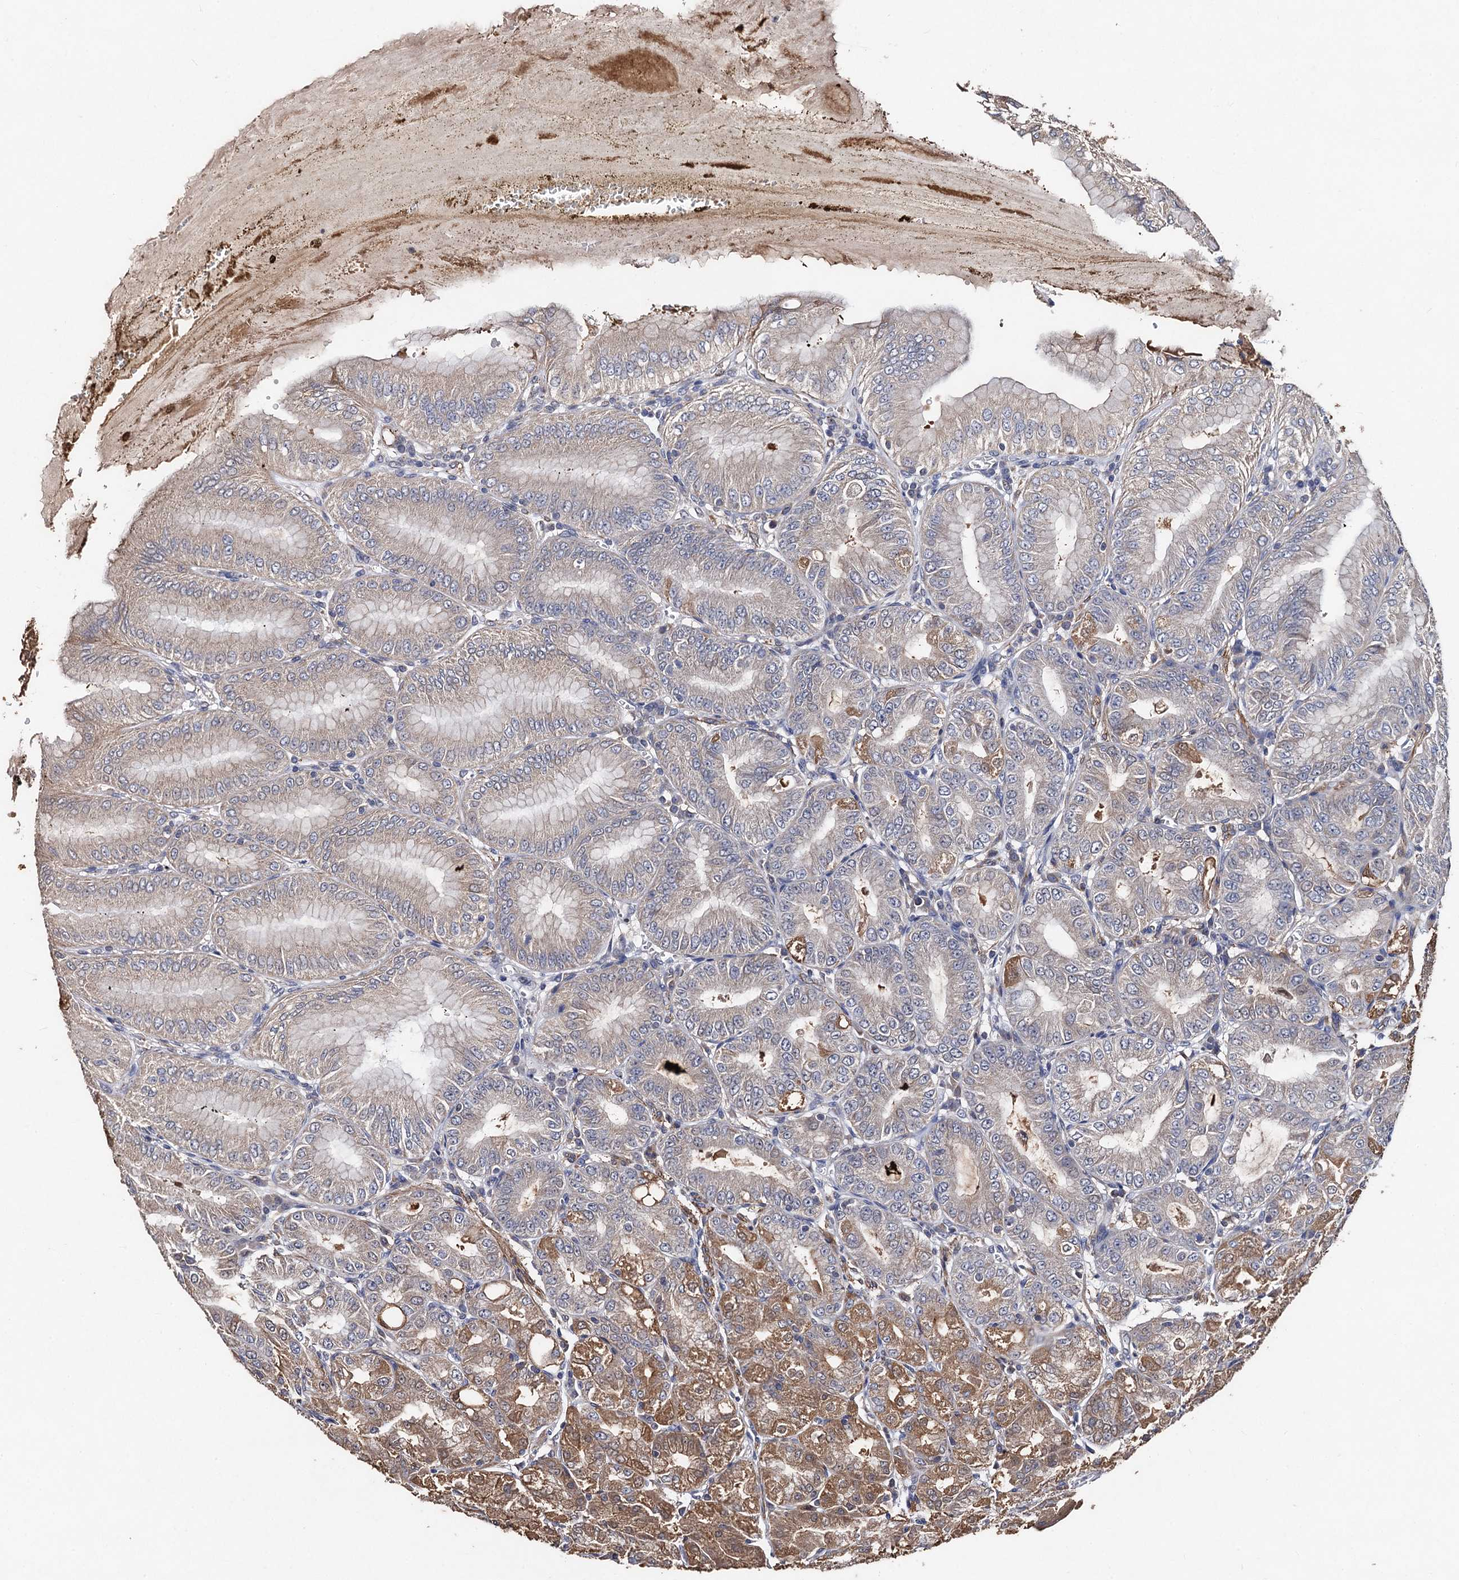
{"staining": {"intensity": "moderate", "quantity": "25%-75%", "location": "cytoplasmic/membranous"}, "tissue": "stomach", "cell_type": "Glandular cells", "image_type": "normal", "snomed": [{"axis": "morphology", "description": "Normal tissue, NOS"}, {"axis": "topography", "description": "Stomach, lower"}], "caption": "Unremarkable stomach shows moderate cytoplasmic/membranous positivity in approximately 25%-75% of glandular cells.", "gene": "PPTC7", "patient": {"sex": "male", "age": 71}}